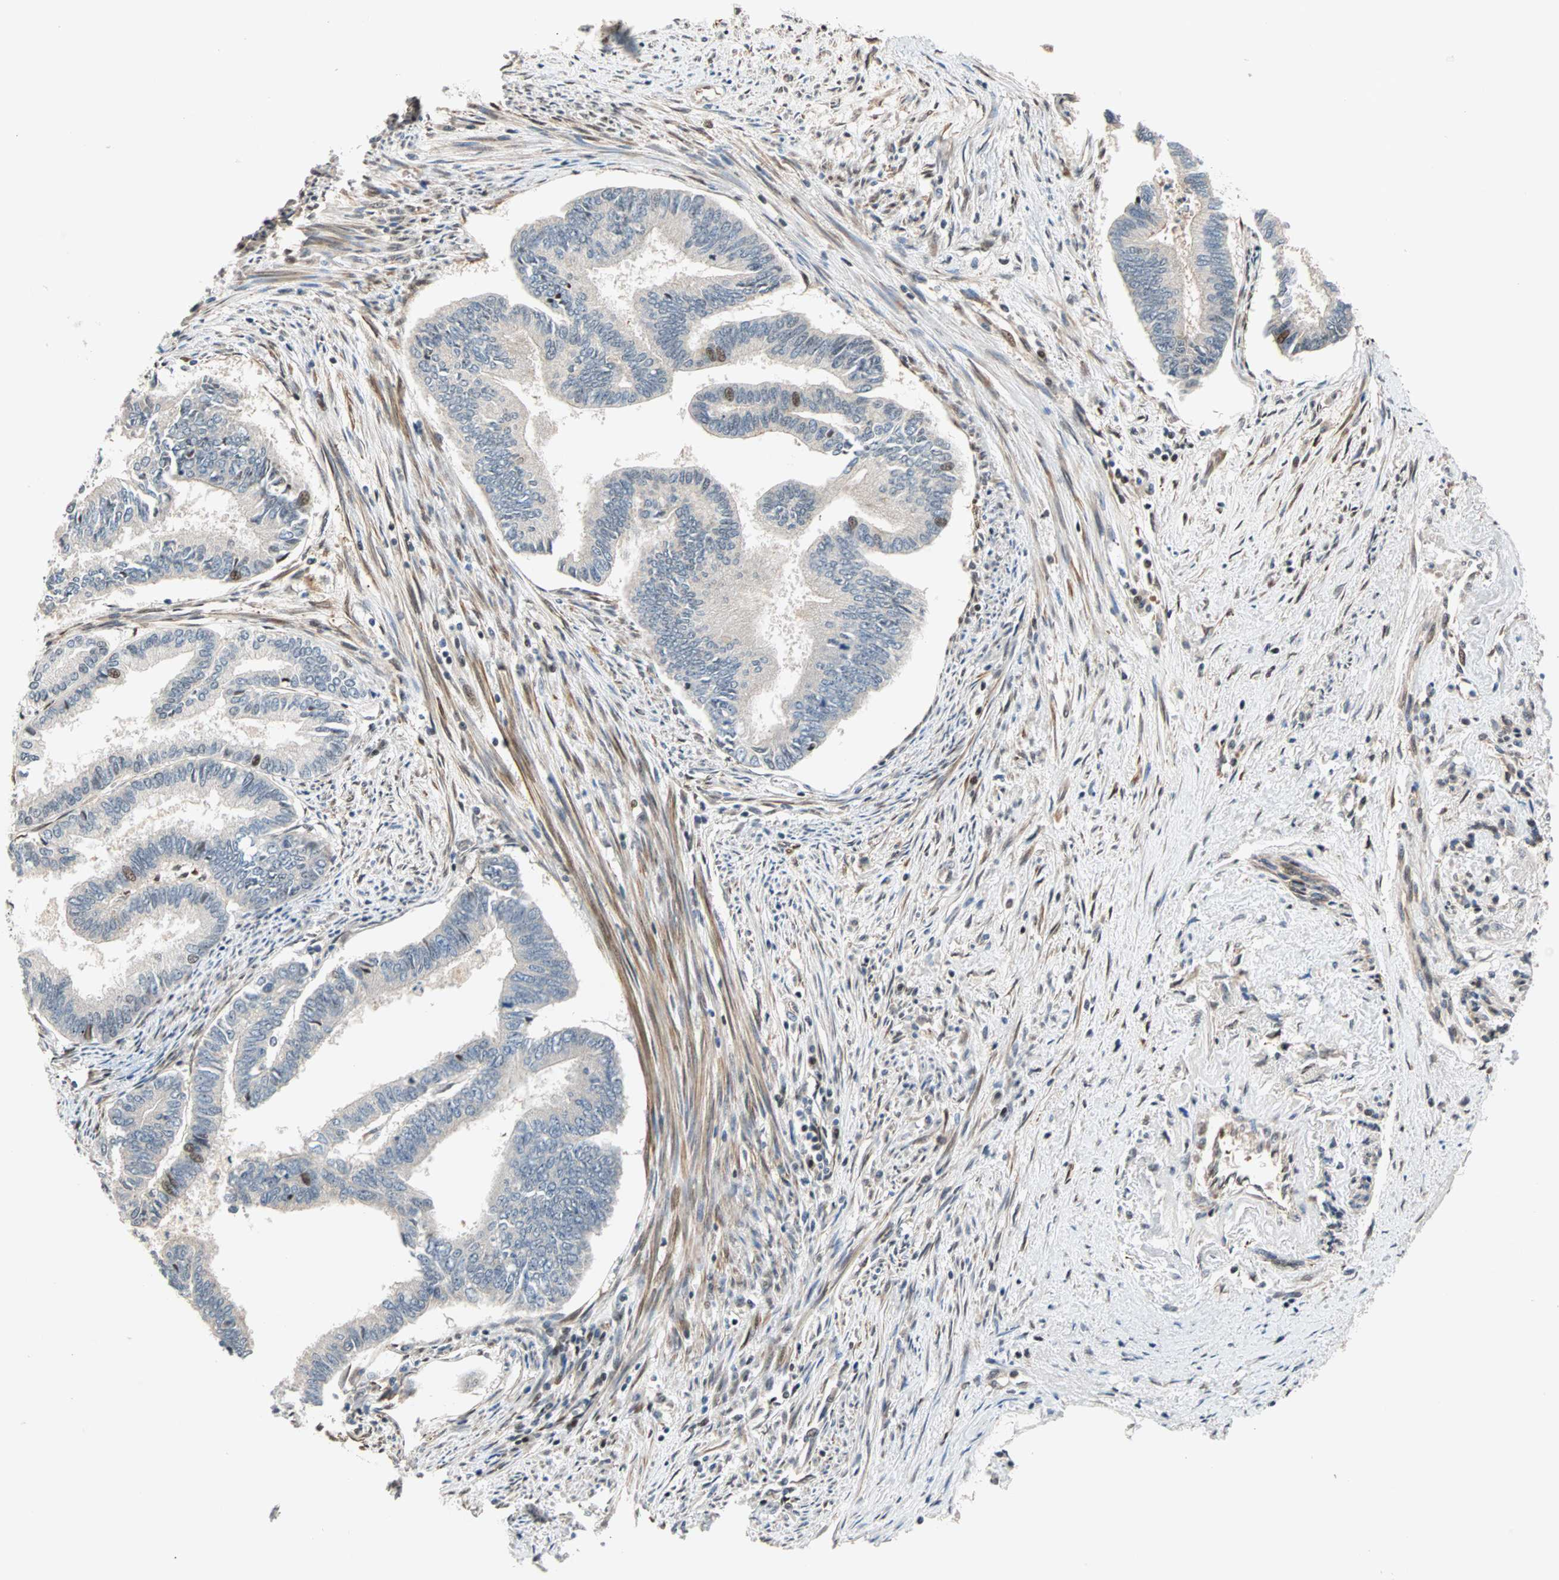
{"staining": {"intensity": "weak", "quantity": "25%-75%", "location": "cytoplasmic/membranous"}, "tissue": "endometrial cancer", "cell_type": "Tumor cells", "image_type": "cancer", "snomed": [{"axis": "morphology", "description": "Adenocarcinoma, NOS"}, {"axis": "topography", "description": "Endometrium"}], "caption": "This photomicrograph exhibits immunohistochemistry (IHC) staining of human endometrial adenocarcinoma, with low weak cytoplasmic/membranous staining in approximately 25%-75% of tumor cells.", "gene": "HECW1", "patient": {"sex": "female", "age": 86}}